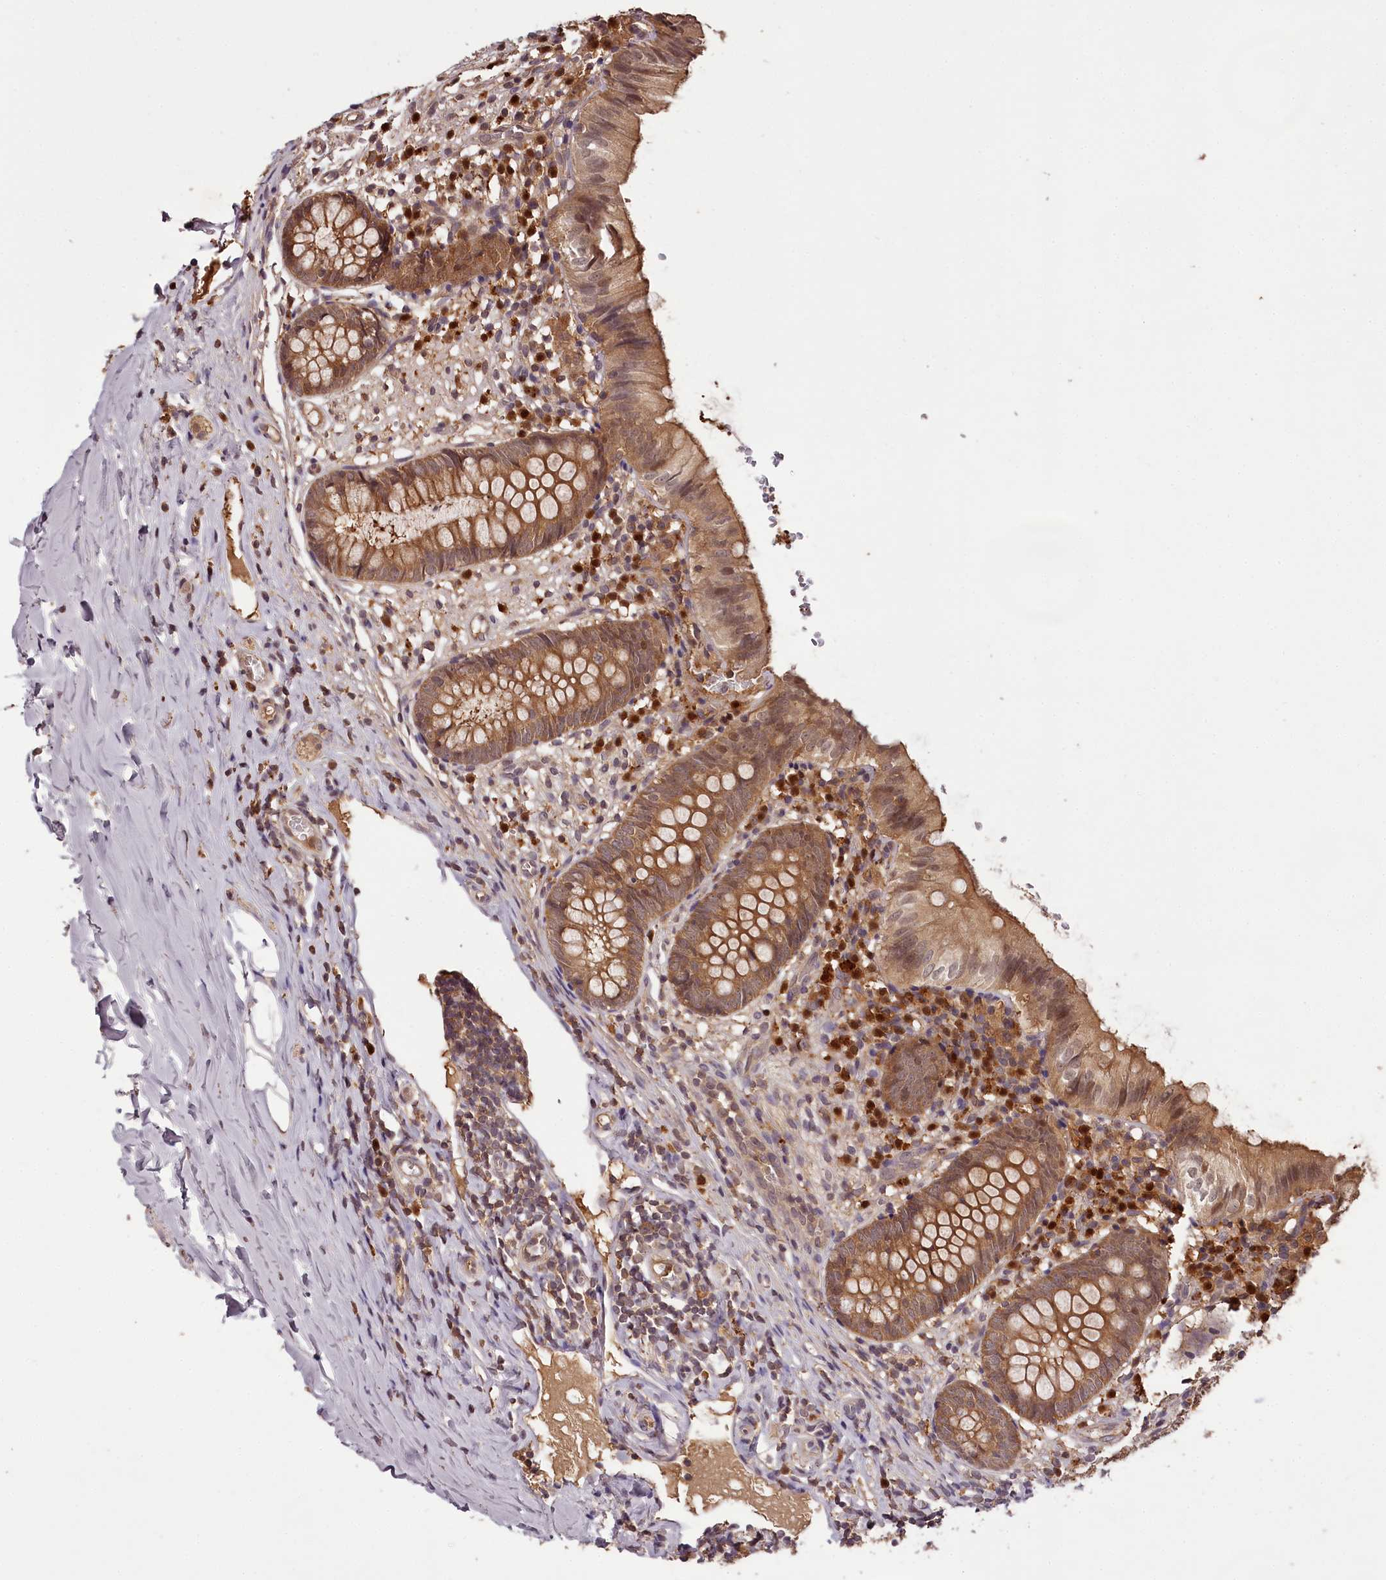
{"staining": {"intensity": "moderate", "quantity": ">75%", "location": "cytoplasmic/membranous,nuclear"}, "tissue": "appendix", "cell_type": "Glandular cells", "image_type": "normal", "snomed": [{"axis": "morphology", "description": "Normal tissue, NOS"}, {"axis": "topography", "description": "Appendix"}], "caption": "An immunohistochemistry (IHC) photomicrograph of unremarkable tissue is shown. Protein staining in brown shows moderate cytoplasmic/membranous,nuclear positivity in appendix within glandular cells.", "gene": "TTC12", "patient": {"sex": "male", "age": 8}}